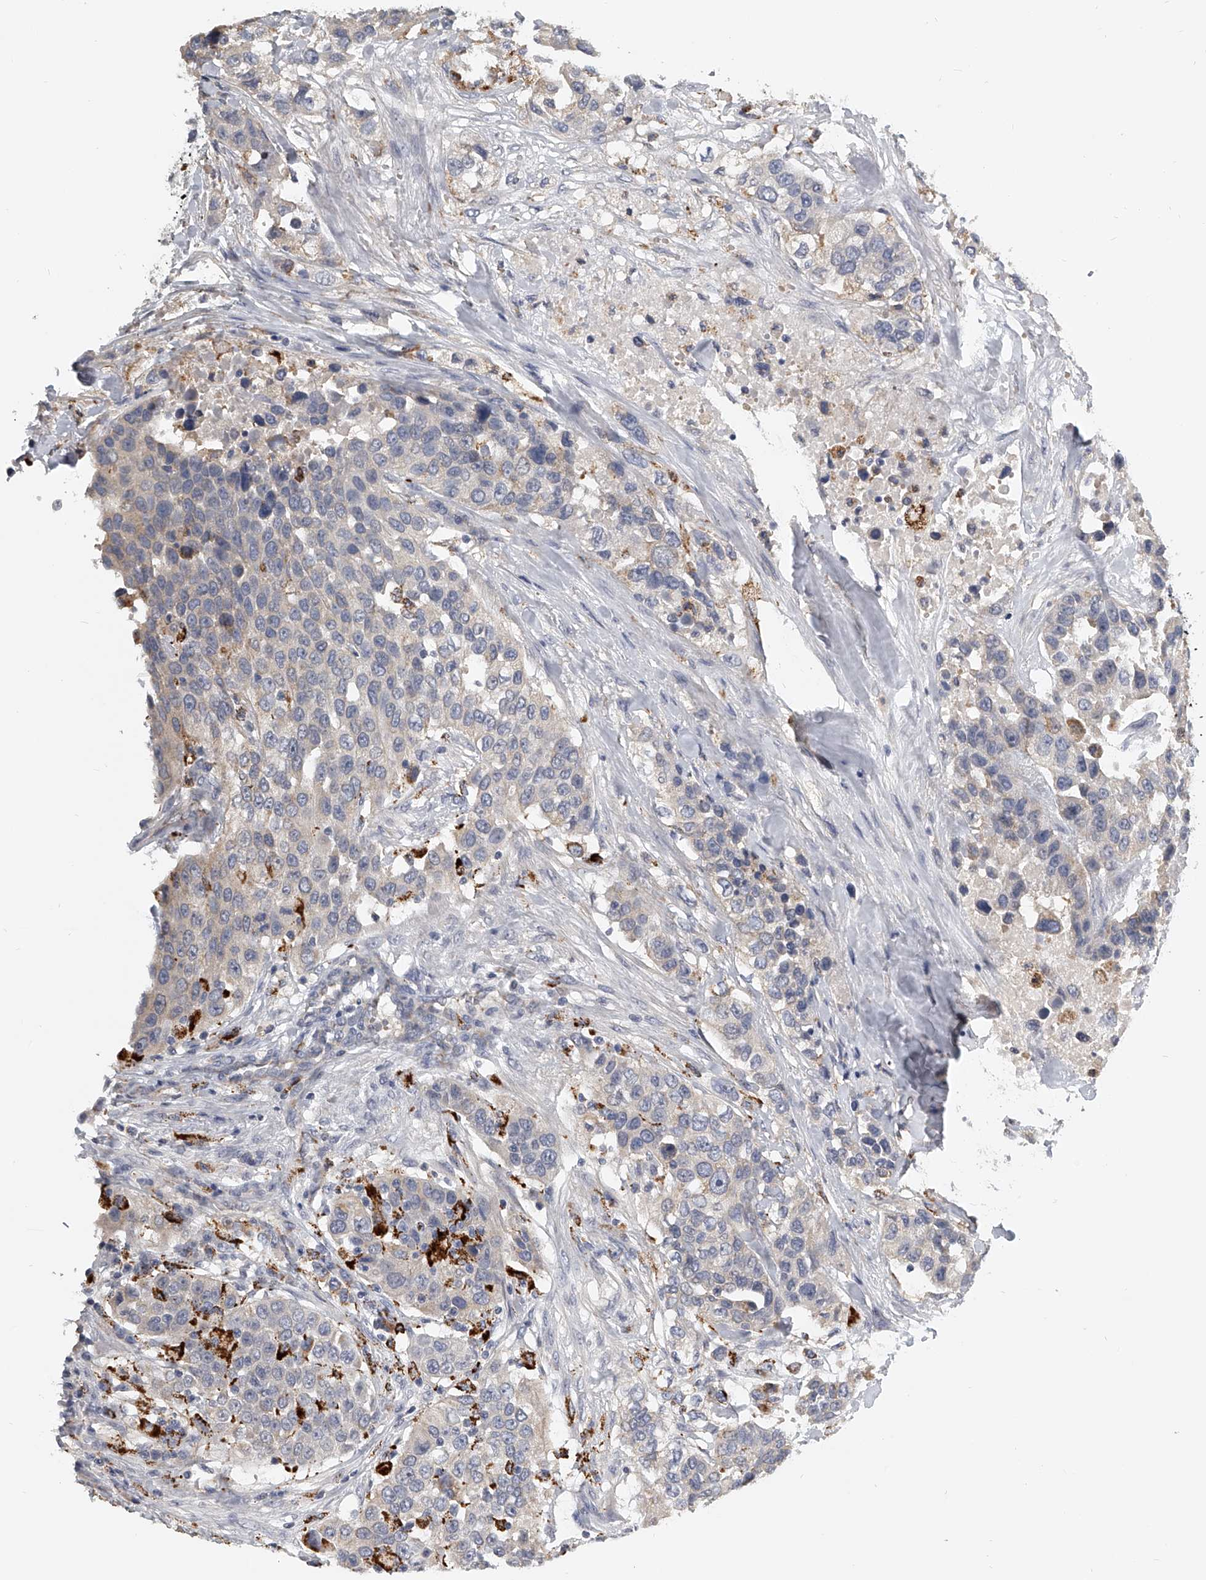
{"staining": {"intensity": "negative", "quantity": "none", "location": "none"}, "tissue": "urothelial cancer", "cell_type": "Tumor cells", "image_type": "cancer", "snomed": [{"axis": "morphology", "description": "Urothelial carcinoma, High grade"}, {"axis": "topography", "description": "Urinary bladder"}], "caption": "High magnification brightfield microscopy of high-grade urothelial carcinoma stained with DAB (3,3'-diaminobenzidine) (brown) and counterstained with hematoxylin (blue): tumor cells show no significant expression. Nuclei are stained in blue.", "gene": "KLHL7", "patient": {"sex": "female", "age": 80}}